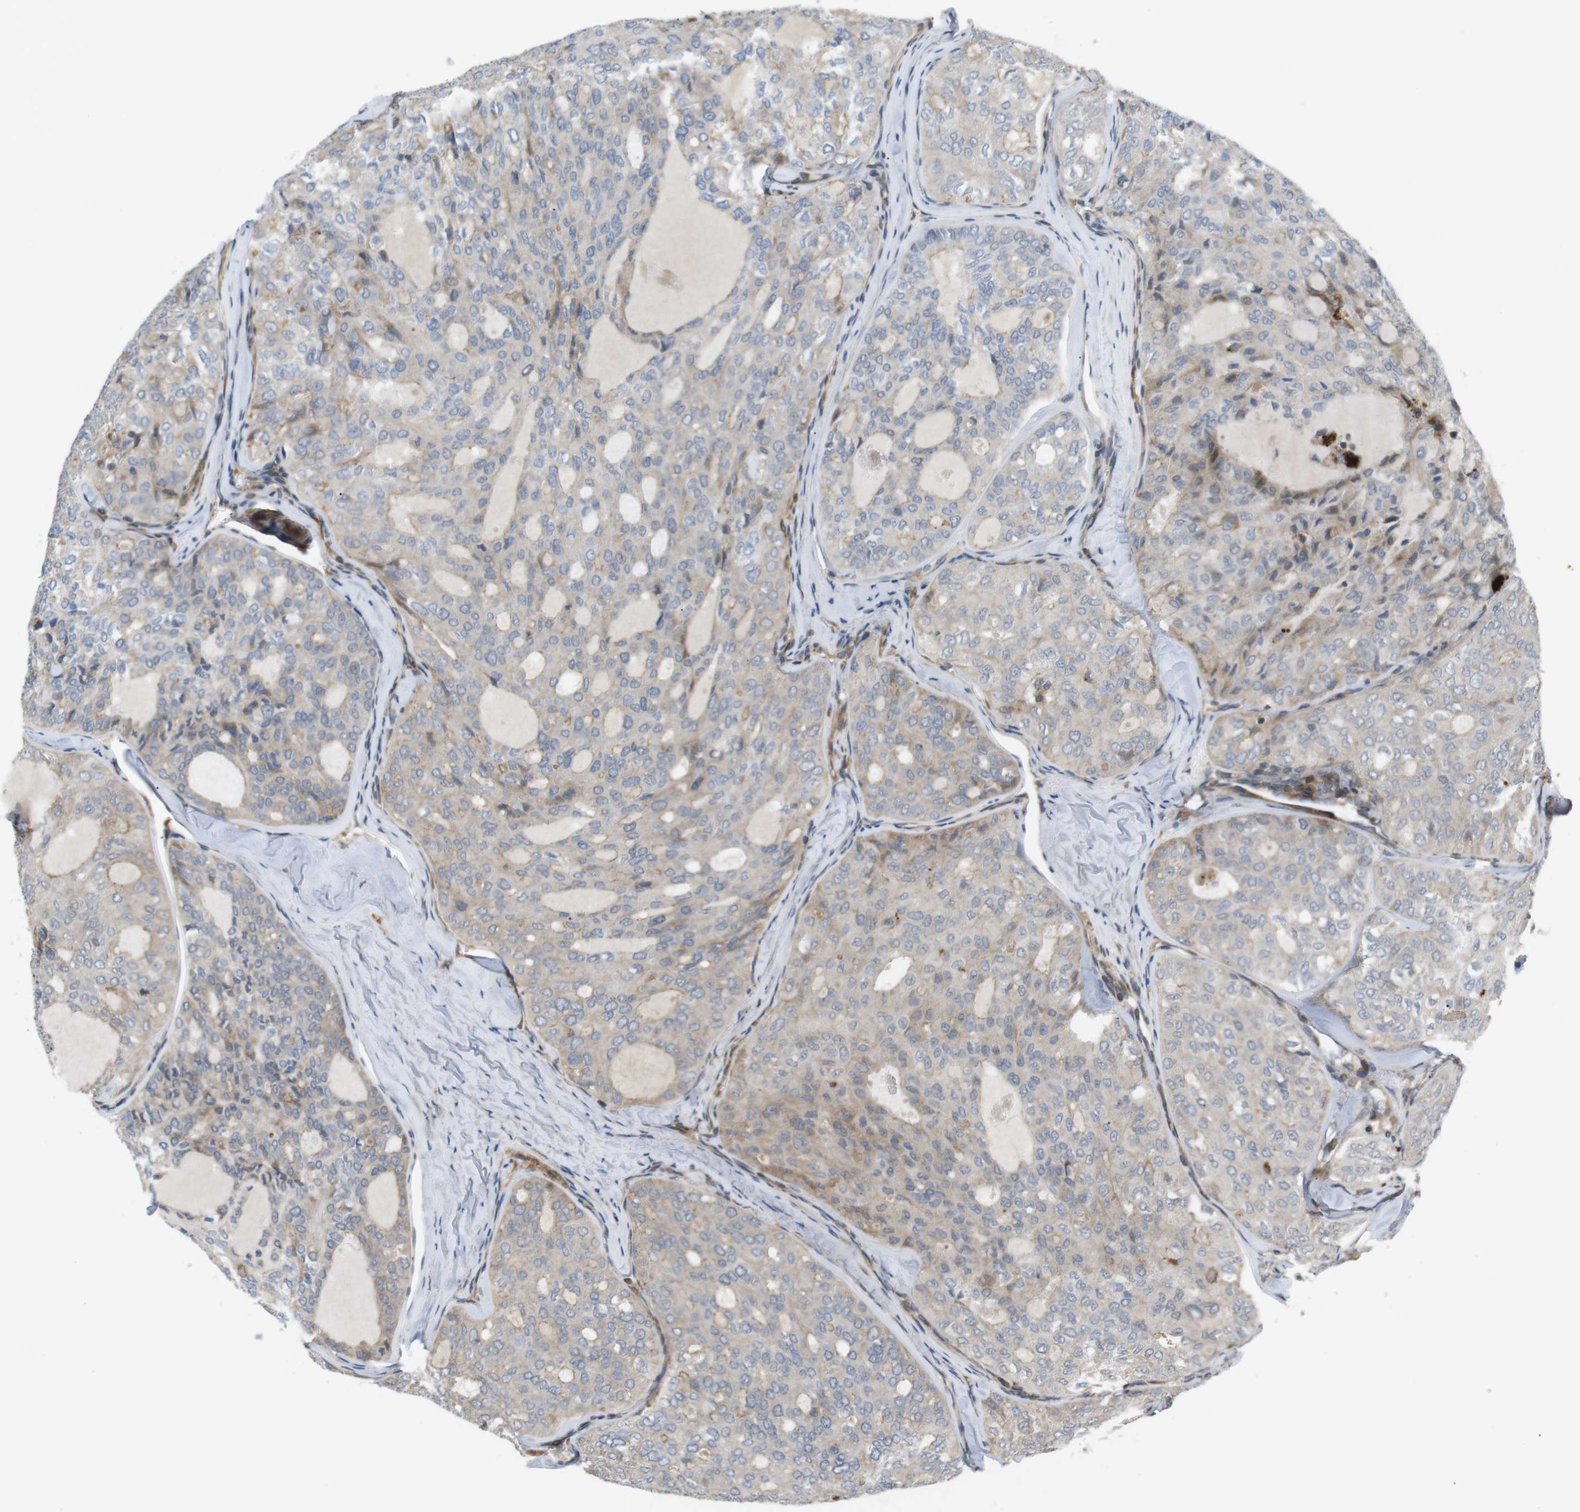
{"staining": {"intensity": "weak", "quantity": "25%-75%", "location": "cytoplasmic/membranous"}, "tissue": "thyroid cancer", "cell_type": "Tumor cells", "image_type": "cancer", "snomed": [{"axis": "morphology", "description": "Follicular adenoma carcinoma, NOS"}, {"axis": "topography", "description": "Thyroid gland"}], "caption": "This micrograph demonstrates immunohistochemistry (IHC) staining of thyroid cancer, with low weak cytoplasmic/membranous expression in approximately 25%-75% of tumor cells.", "gene": "KANK2", "patient": {"sex": "male", "age": 75}}